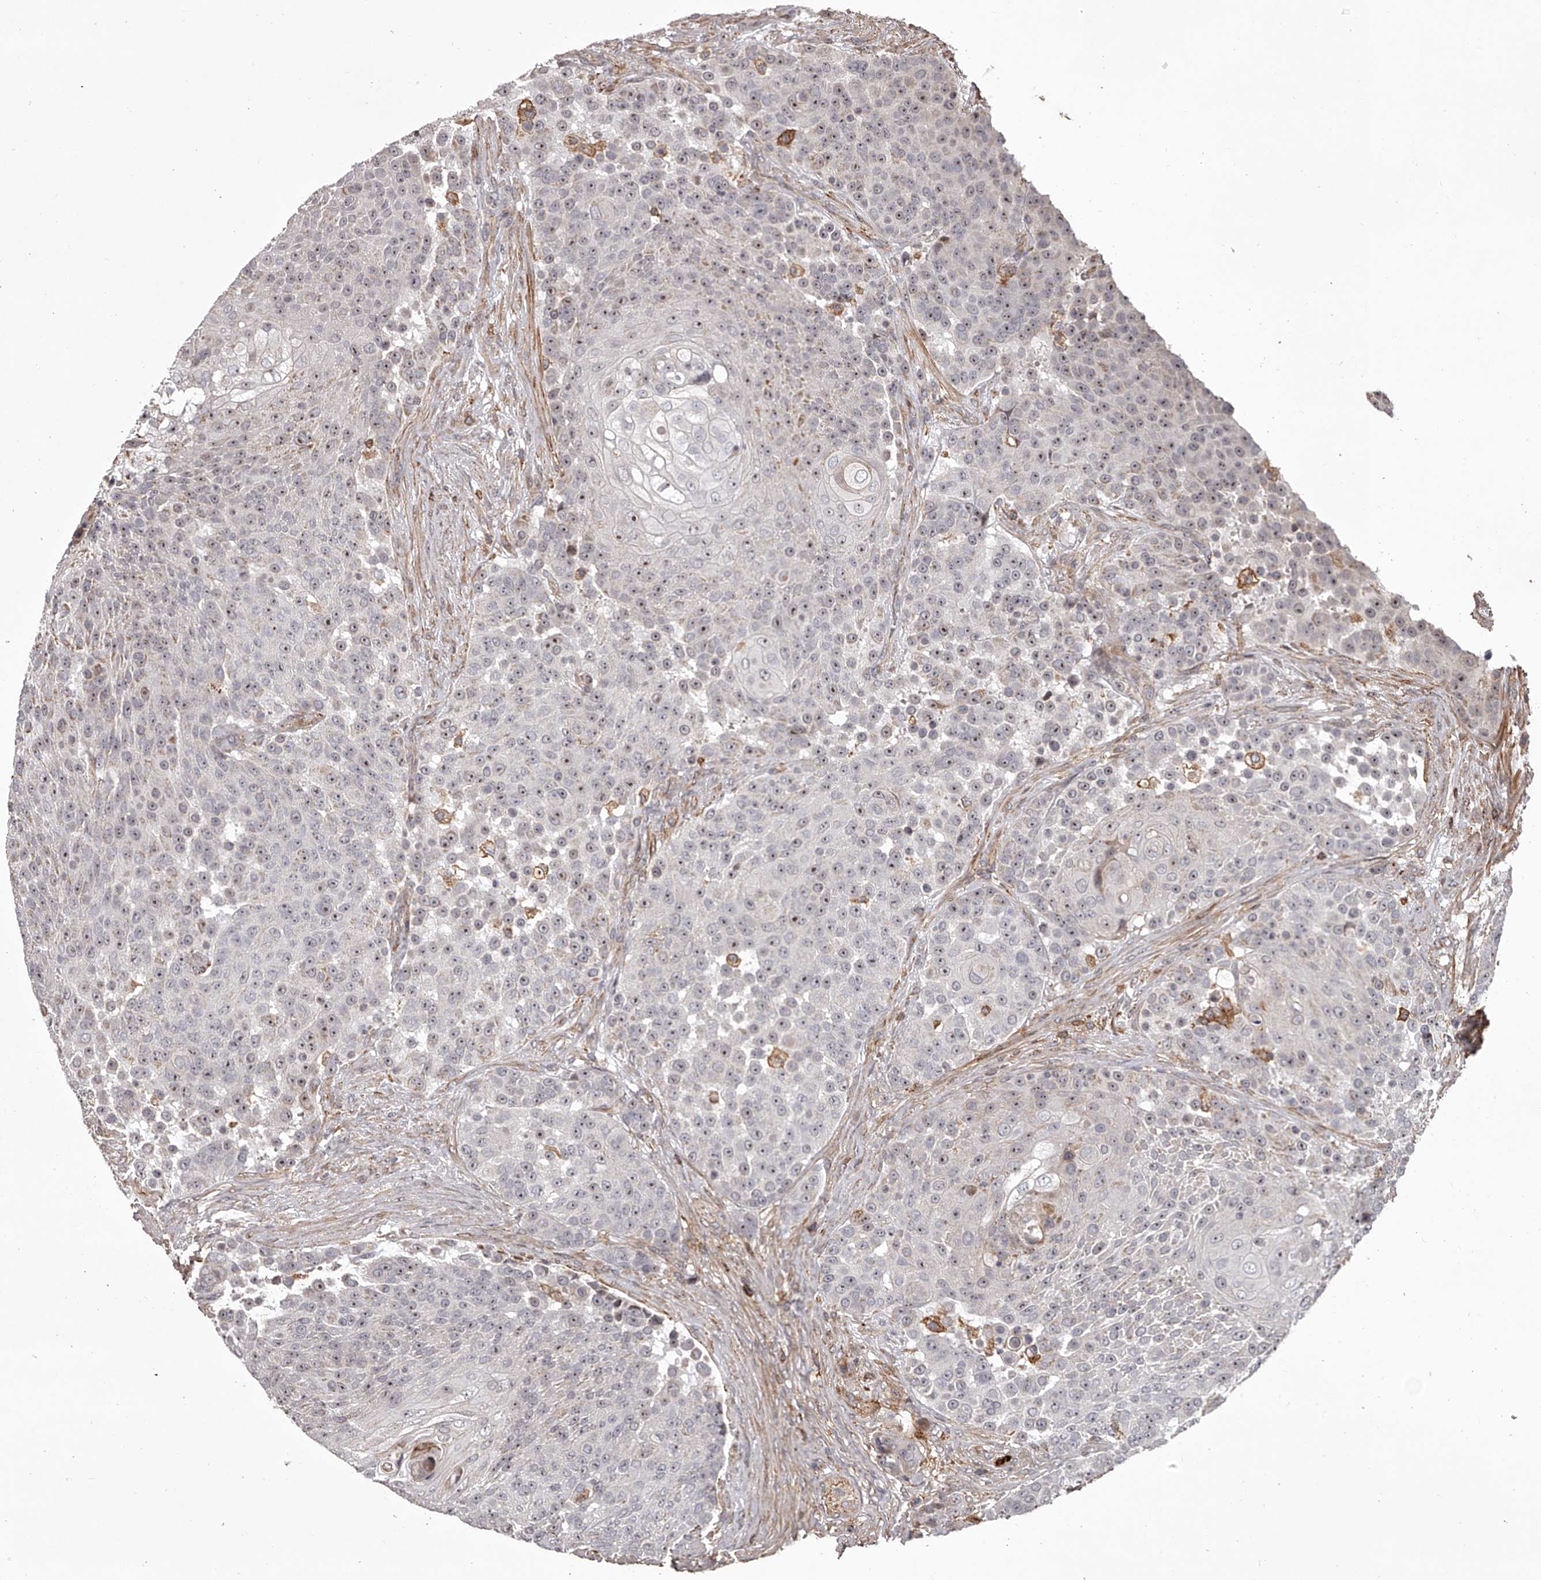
{"staining": {"intensity": "weak", "quantity": ">75%", "location": "nuclear"}, "tissue": "urothelial cancer", "cell_type": "Tumor cells", "image_type": "cancer", "snomed": [{"axis": "morphology", "description": "Urothelial carcinoma, High grade"}, {"axis": "topography", "description": "Urinary bladder"}], "caption": "Urothelial carcinoma (high-grade) stained for a protein displays weak nuclear positivity in tumor cells.", "gene": "RRP36", "patient": {"sex": "female", "age": 63}}